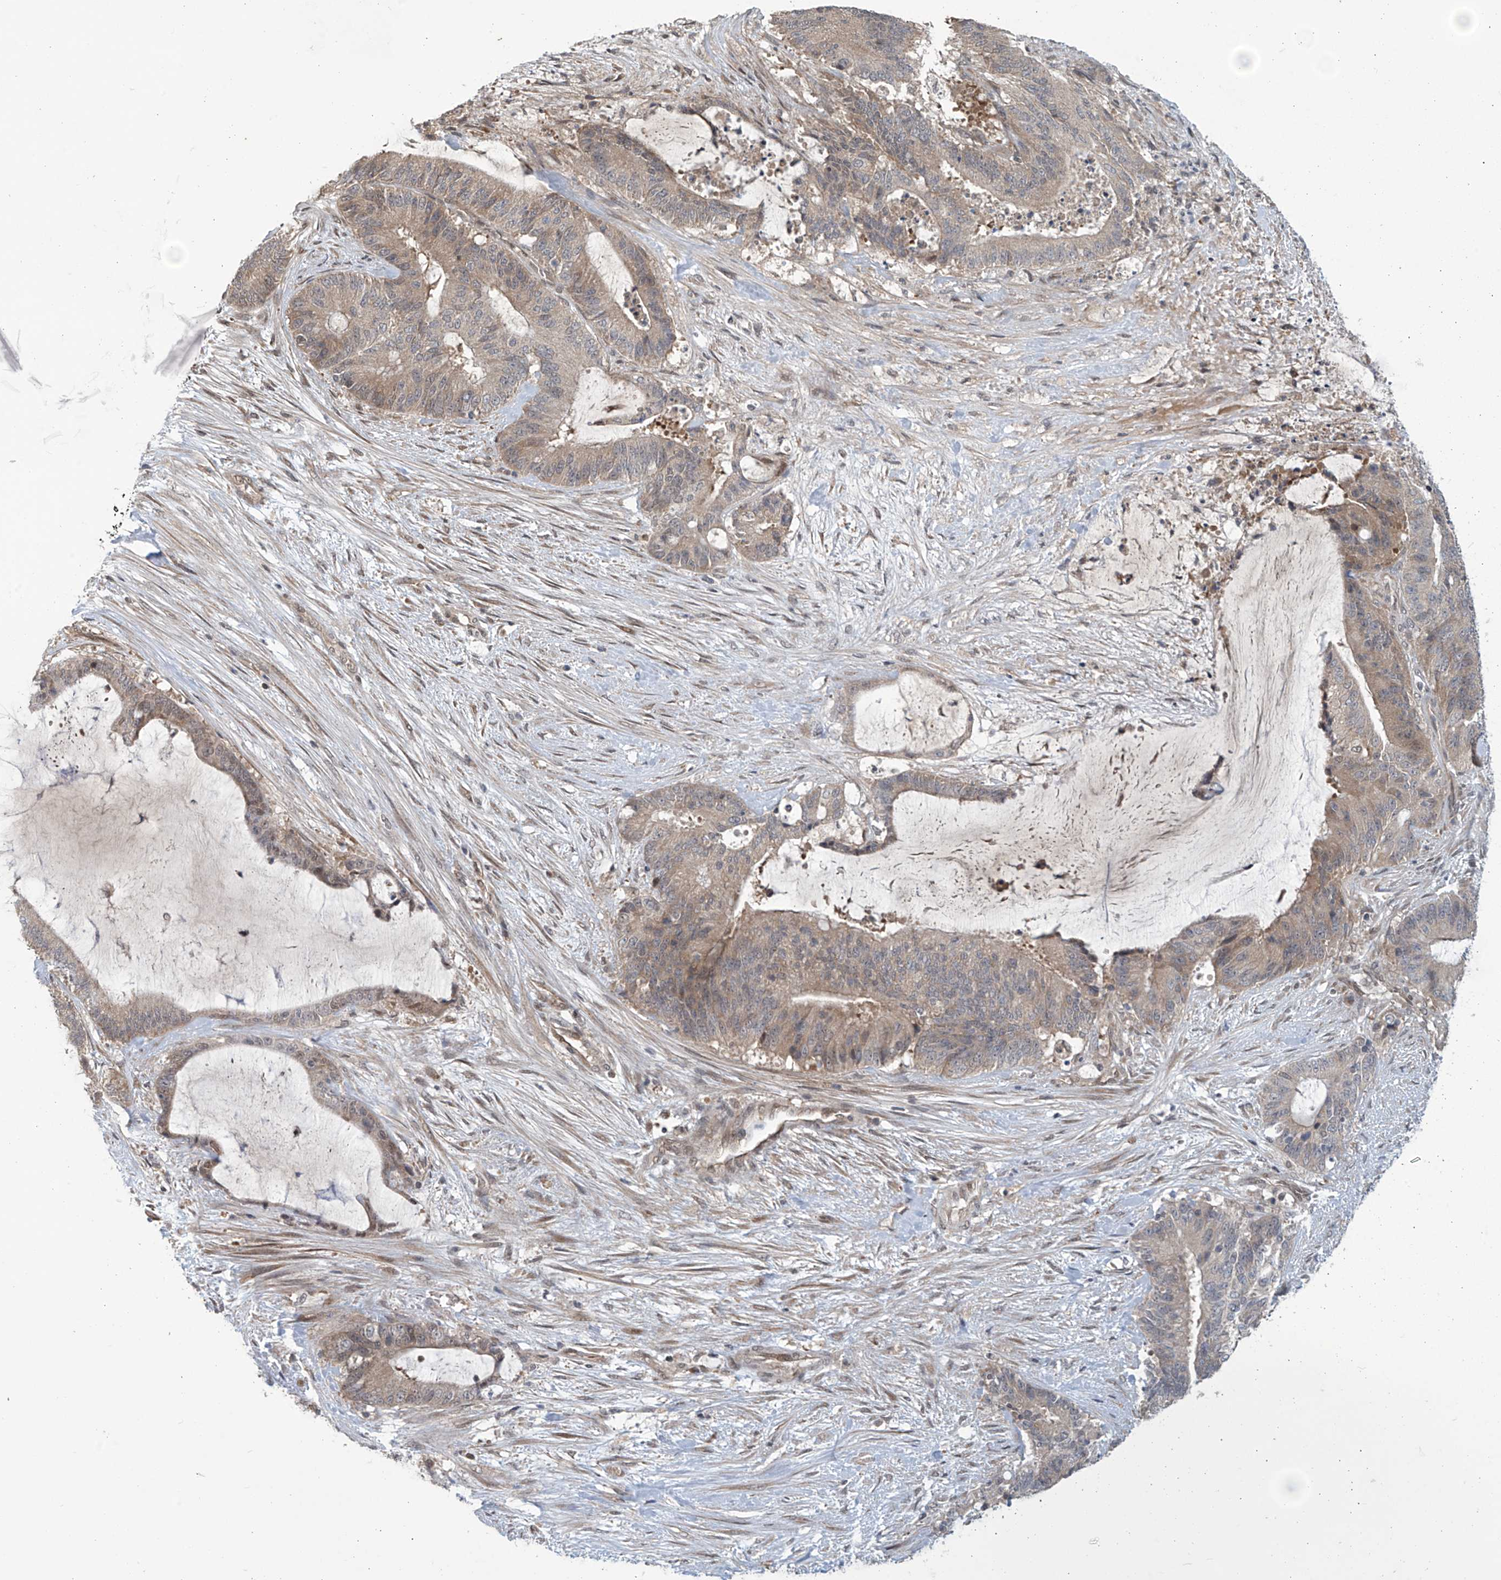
{"staining": {"intensity": "weak", "quantity": "25%-75%", "location": "cytoplasmic/membranous"}, "tissue": "liver cancer", "cell_type": "Tumor cells", "image_type": "cancer", "snomed": [{"axis": "morphology", "description": "Normal tissue, NOS"}, {"axis": "morphology", "description": "Cholangiocarcinoma"}, {"axis": "topography", "description": "Liver"}, {"axis": "topography", "description": "Peripheral nerve tissue"}], "caption": "Tumor cells display low levels of weak cytoplasmic/membranous staining in about 25%-75% of cells in human liver cancer (cholangiocarcinoma).", "gene": "ABHD13", "patient": {"sex": "female", "age": 73}}